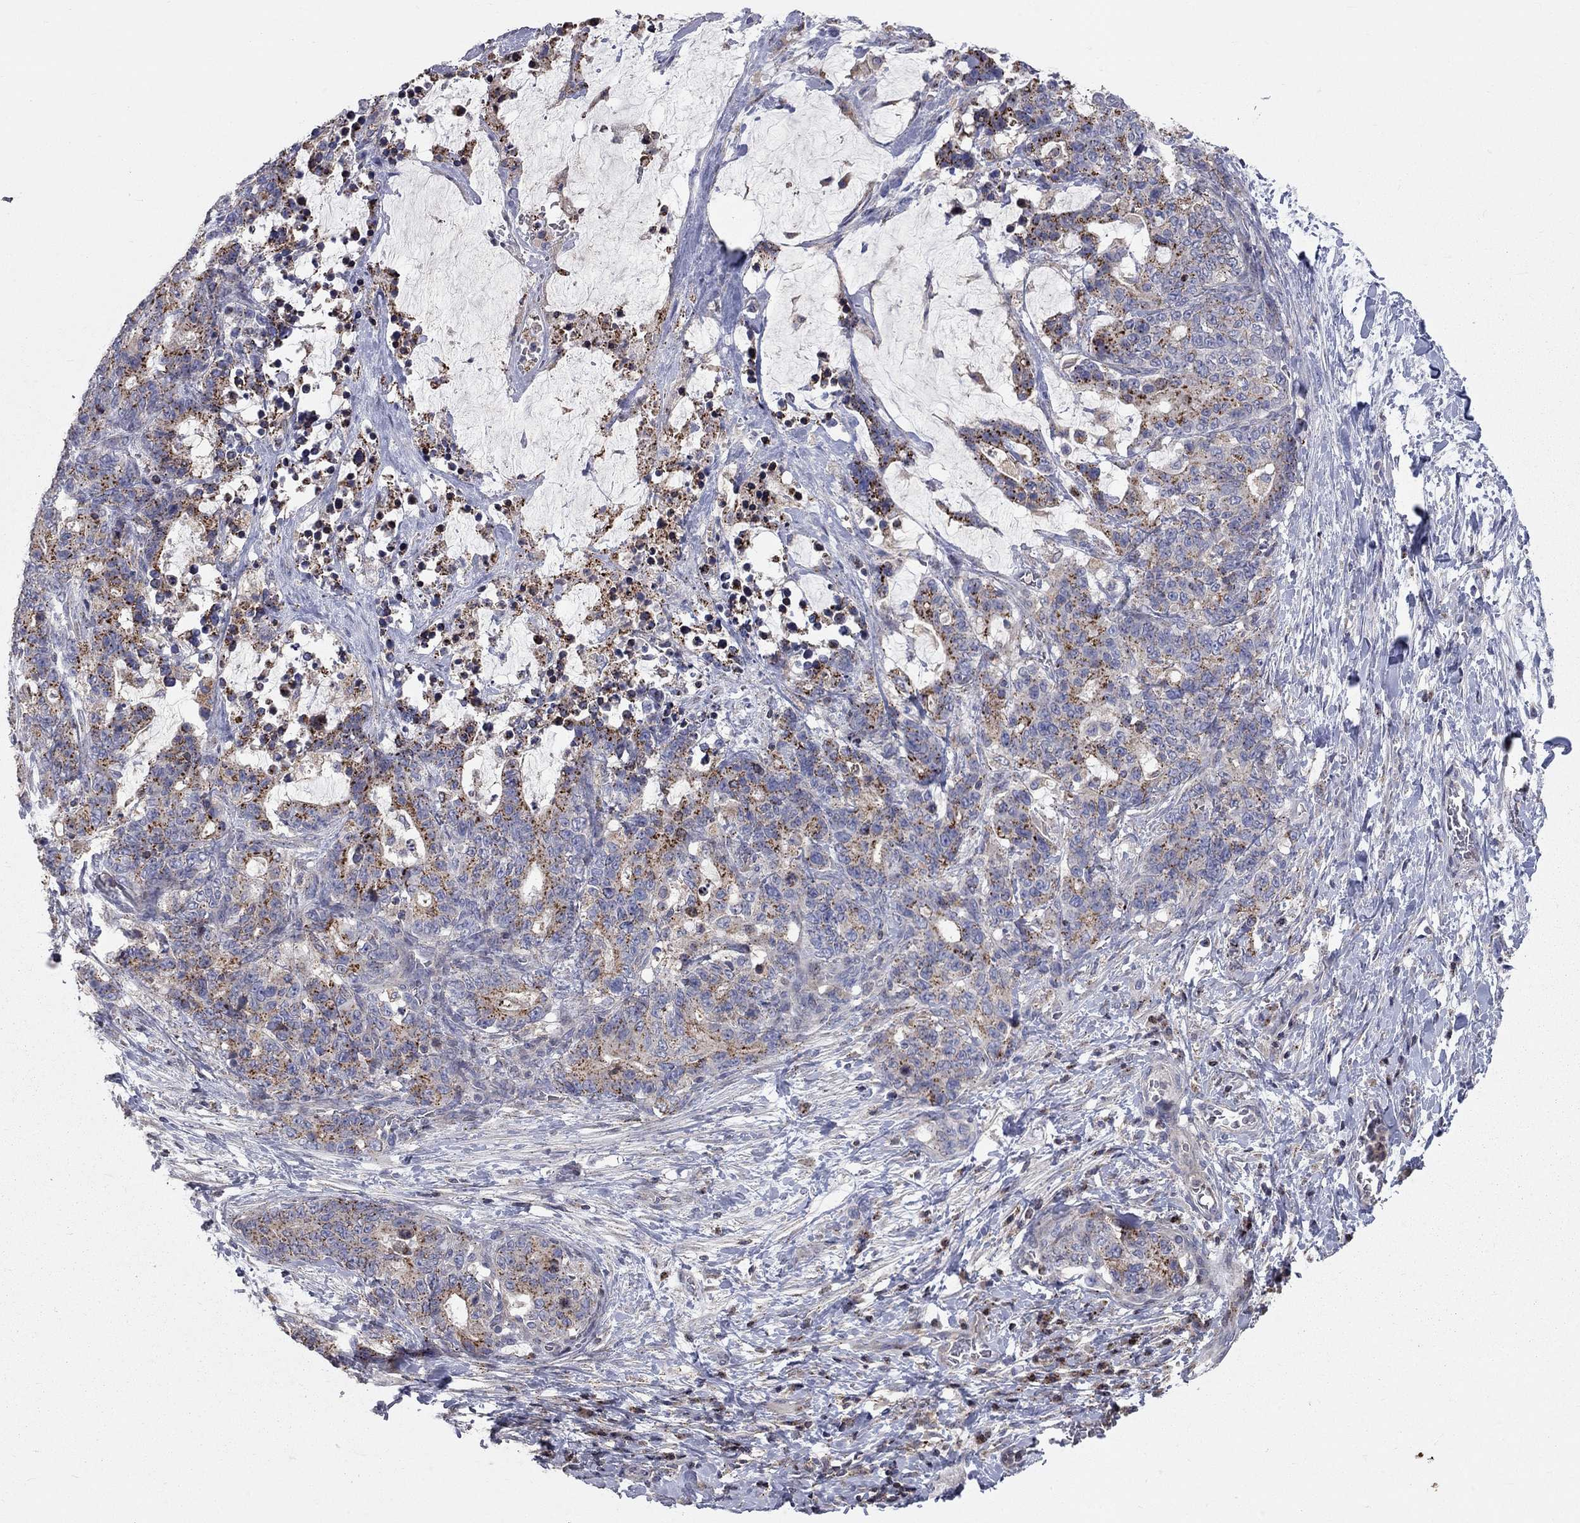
{"staining": {"intensity": "strong", "quantity": "25%-75%", "location": "cytoplasmic/membranous"}, "tissue": "stomach cancer", "cell_type": "Tumor cells", "image_type": "cancer", "snomed": [{"axis": "morphology", "description": "Normal tissue, NOS"}, {"axis": "morphology", "description": "Adenocarcinoma, NOS"}, {"axis": "topography", "description": "Stomach"}], "caption": "A brown stain highlights strong cytoplasmic/membranous expression of a protein in adenocarcinoma (stomach) tumor cells.", "gene": "ERN2", "patient": {"sex": "female", "age": 64}}